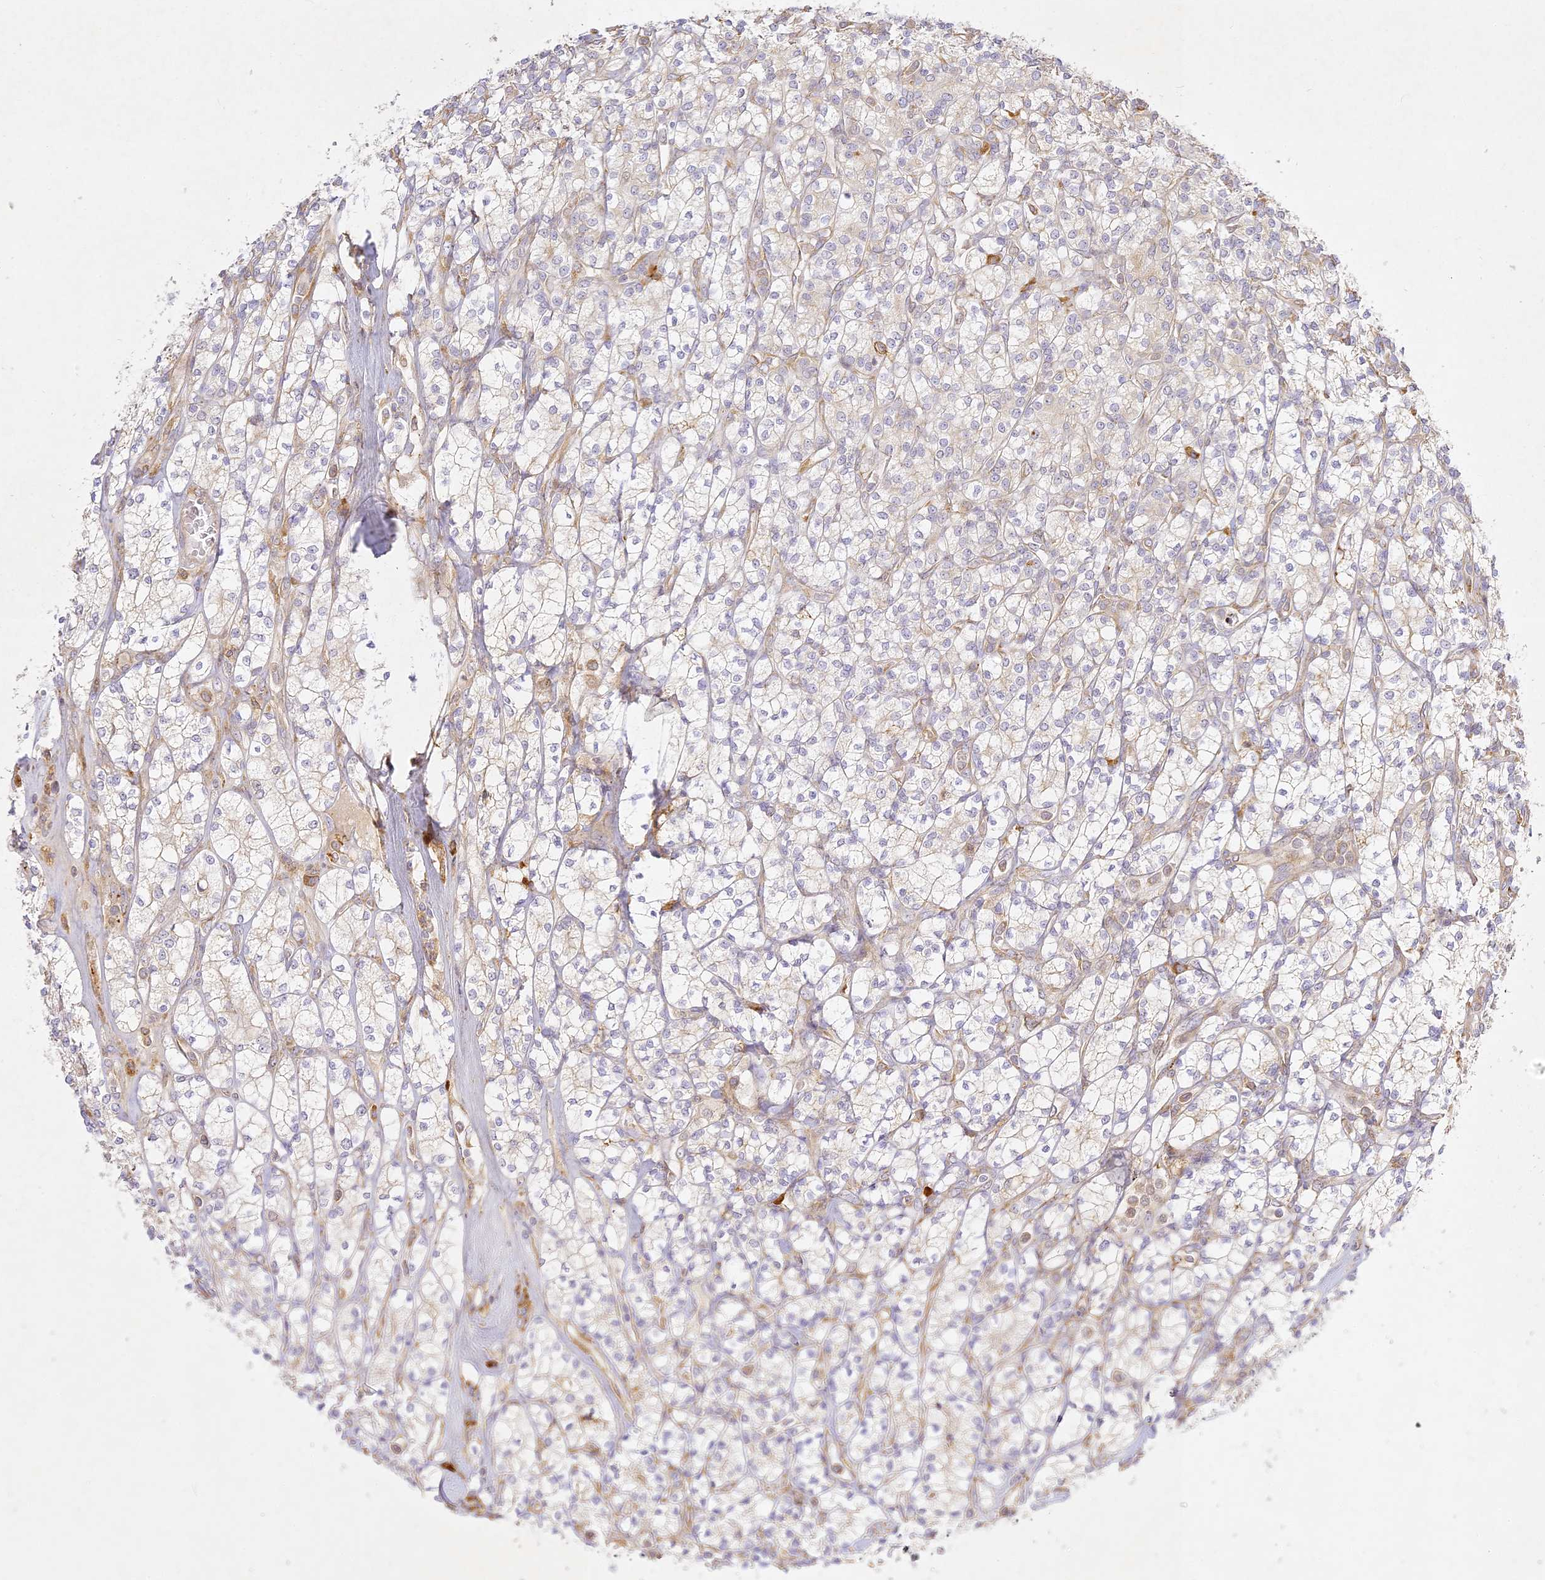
{"staining": {"intensity": "negative", "quantity": "none", "location": "none"}, "tissue": "renal cancer", "cell_type": "Tumor cells", "image_type": "cancer", "snomed": [{"axis": "morphology", "description": "Adenocarcinoma, NOS"}, {"axis": "topography", "description": "Kidney"}], "caption": "Human adenocarcinoma (renal) stained for a protein using immunohistochemistry shows no expression in tumor cells.", "gene": "SLC30A5", "patient": {"sex": "male", "age": 77}}